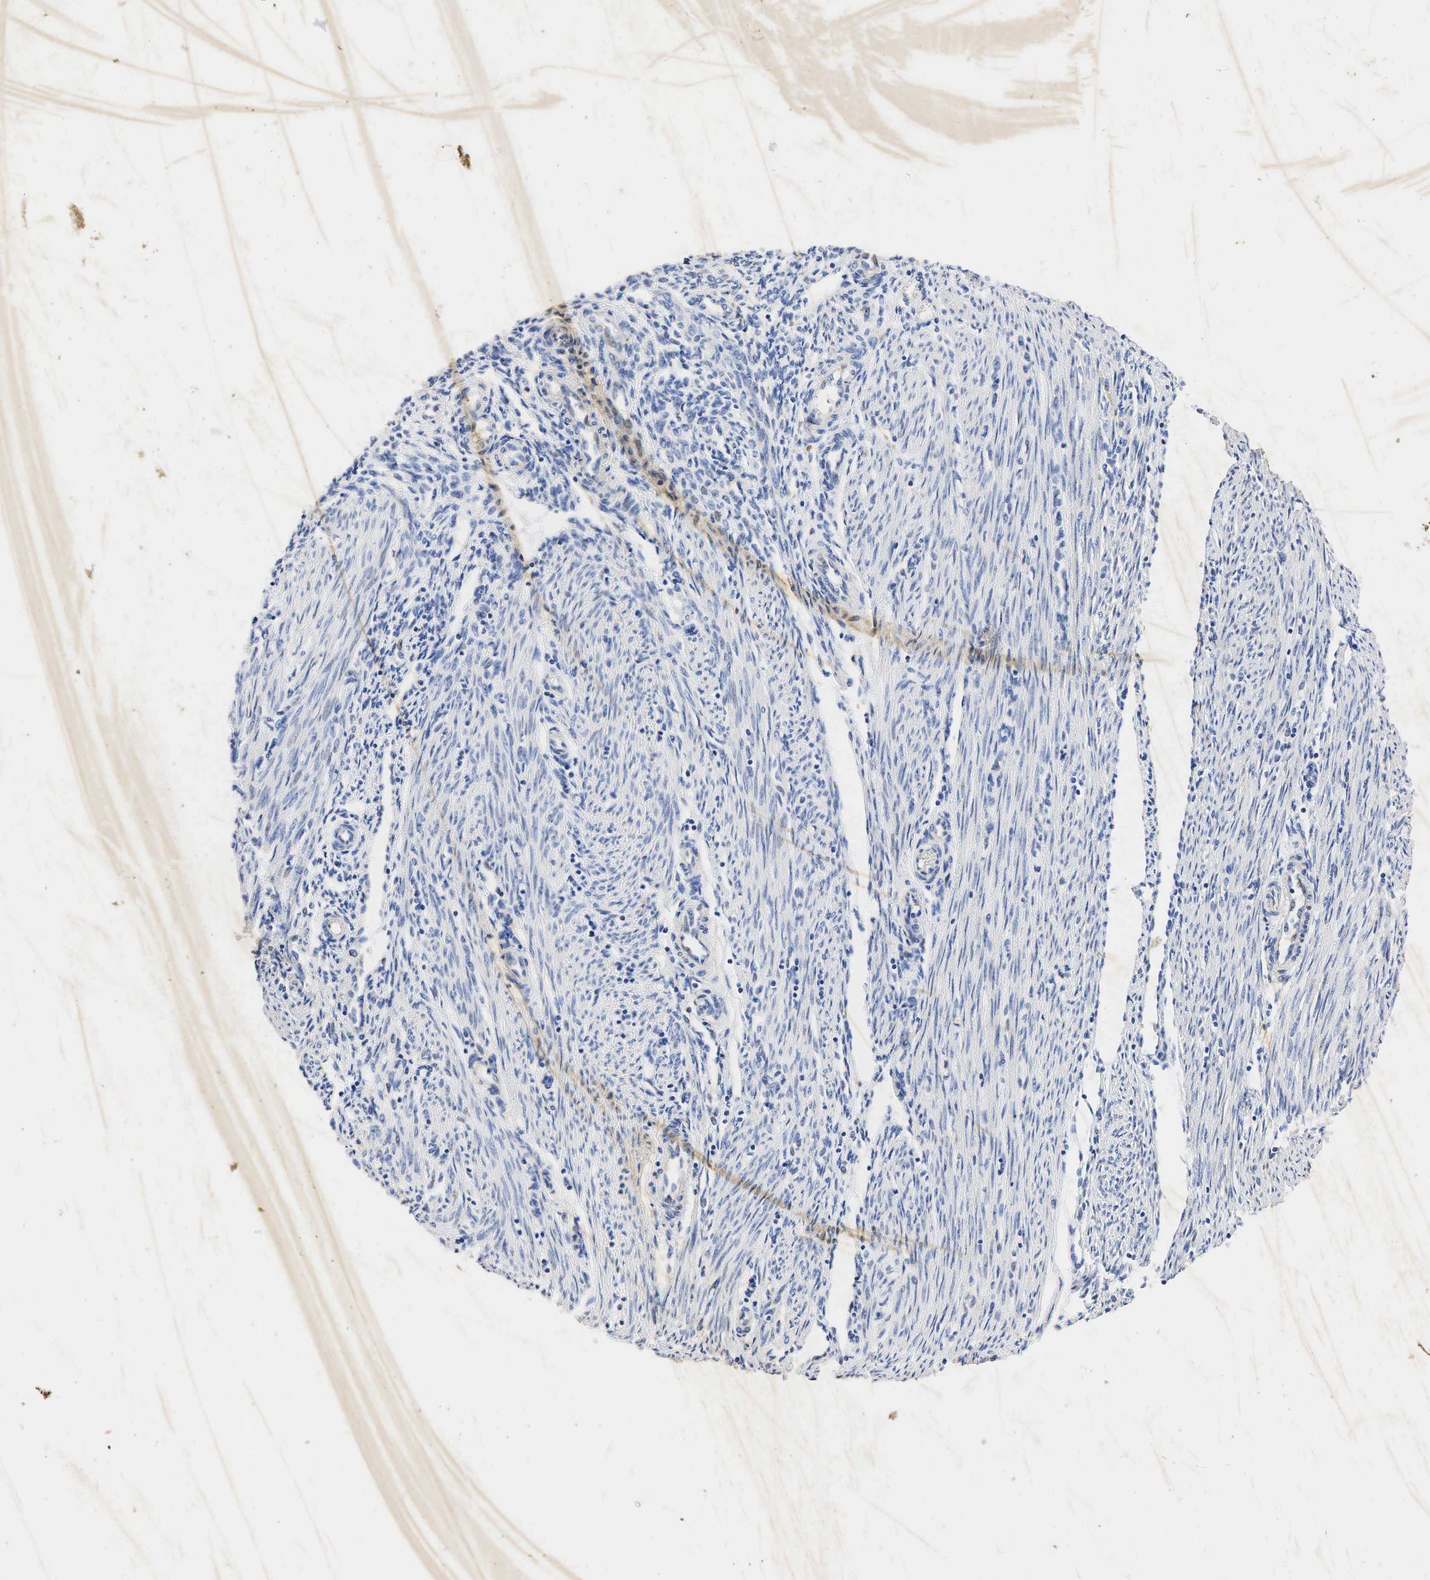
{"staining": {"intensity": "weak", "quantity": "<25%", "location": "nuclear"}, "tissue": "endometrial cancer", "cell_type": "Tumor cells", "image_type": "cancer", "snomed": [{"axis": "morphology", "description": "Adenocarcinoma, NOS"}, {"axis": "topography", "description": "Endometrium"}], "caption": "IHC of human endometrial cancer (adenocarcinoma) reveals no expression in tumor cells.", "gene": "SYP", "patient": {"sex": "female", "age": 51}}